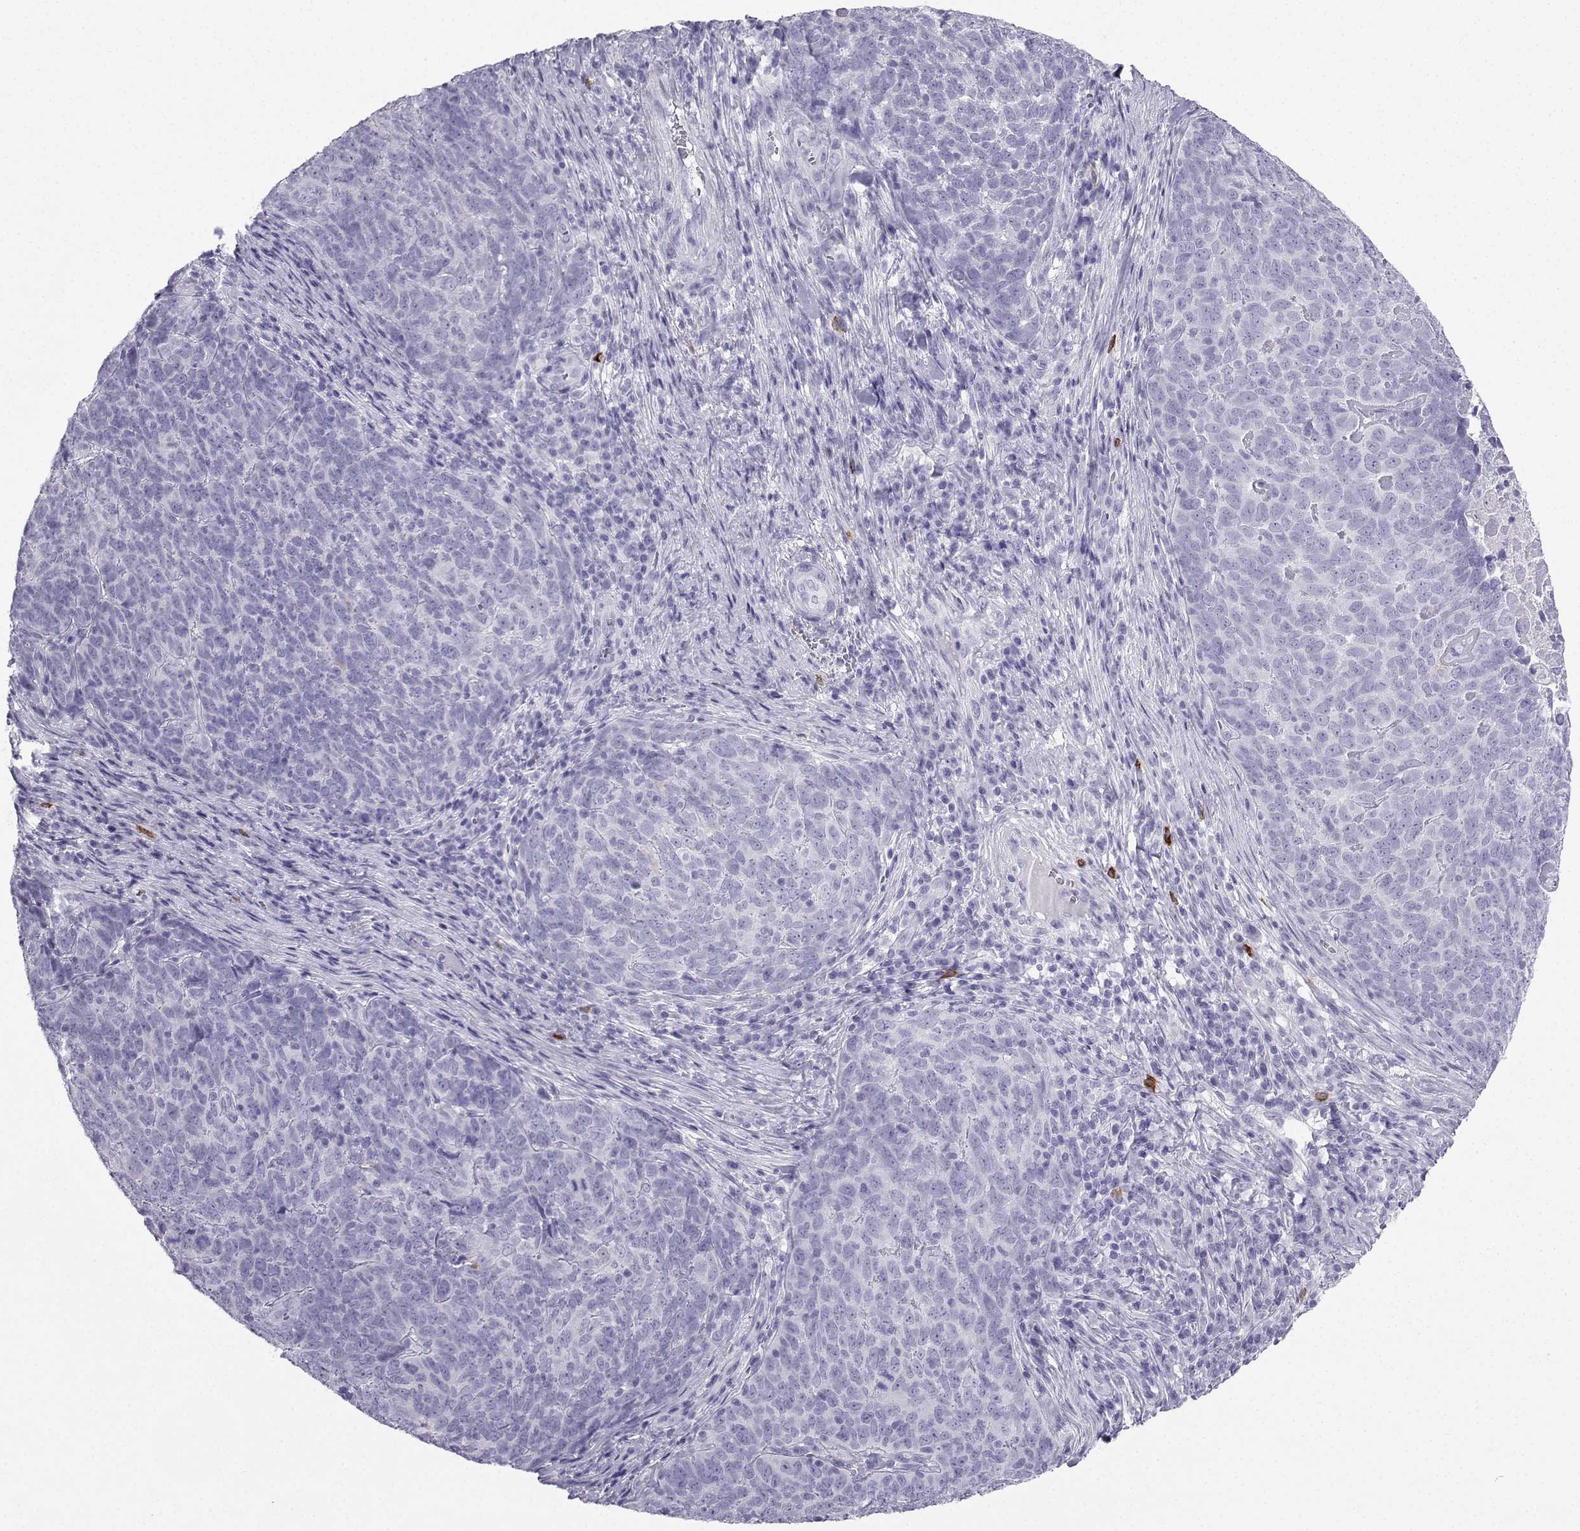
{"staining": {"intensity": "negative", "quantity": "none", "location": "none"}, "tissue": "skin cancer", "cell_type": "Tumor cells", "image_type": "cancer", "snomed": [{"axis": "morphology", "description": "Squamous cell carcinoma, NOS"}, {"axis": "topography", "description": "Skin"}, {"axis": "topography", "description": "Anal"}], "caption": "This is an immunohistochemistry photomicrograph of human skin cancer. There is no staining in tumor cells.", "gene": "SLC18A2", "patient": {"sex": "female", "age": 51}}